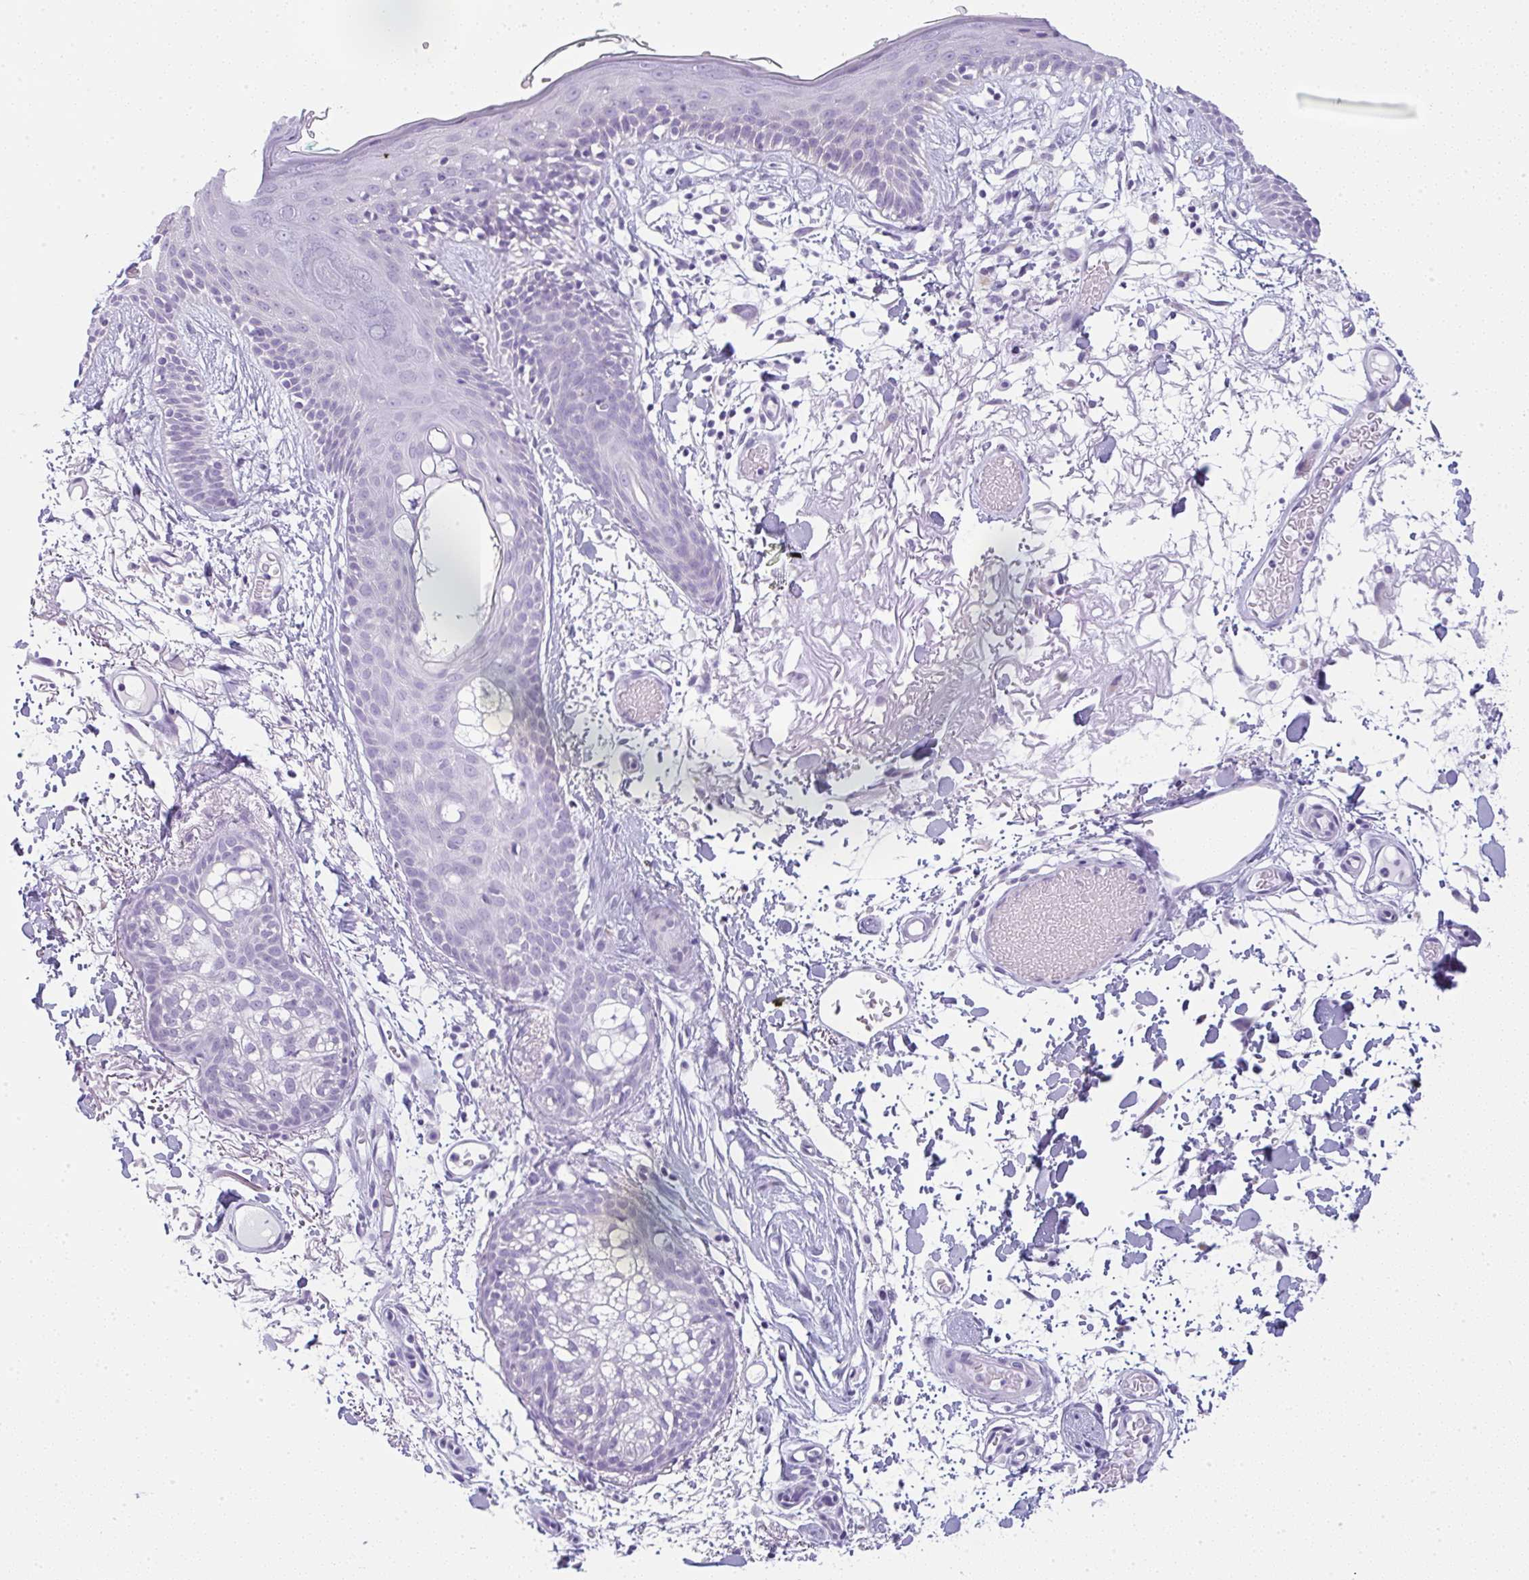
{"staining": {"intensity": "negative", "quantity": "none", "location": "none"}, "tissue": "skin", "cell_type": "Fibroblasts", "image_type": "normal", "snomed": [{"axis": "morphology", "description": "Normal tissue, NOS"}, {"axis": "topography", "description": "Skin"}], "caption": "The micrograph reveals no staining of fibroblasts in normal skin.", "gene": "LPAR4", "patient": {"sex": "male", "age": 79}}